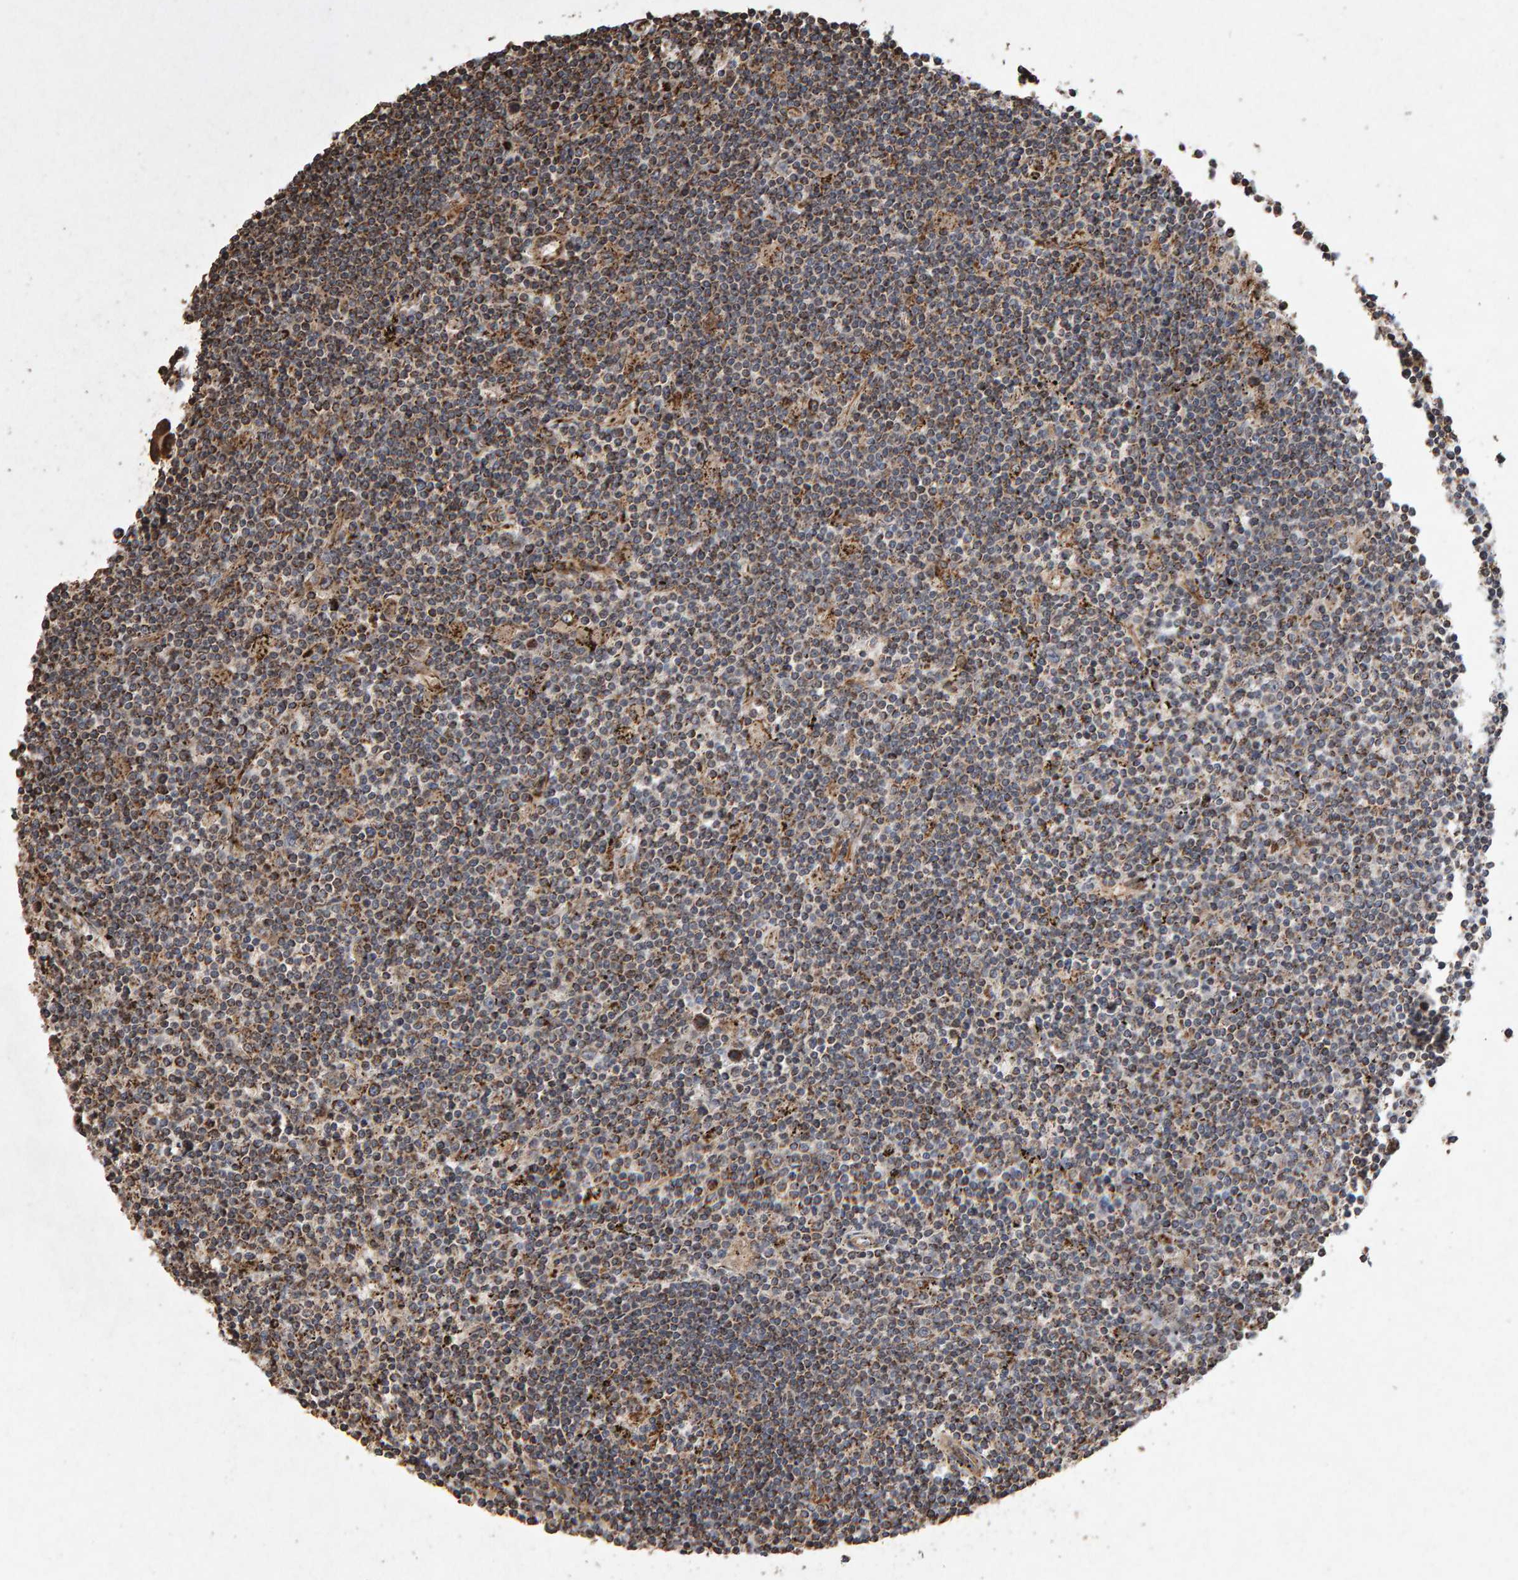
{"staining": {"intensity": "moderate", "quantity": "25%-75%", "location": "cytoplasmic/membranous"}, "tissue": "lymphoma", "cell_type": "Tumor cells", "image_type": "cancer", "snomed": [{"axis": "morphology", "description": "Malignant lymphoma, non-Hodgkin's type, Low grade"}, {"axis": "topography", "description": "Spleen"}], "caption": "IHC photomicrograph of neoplastic tissue: lymphoma stained using IHC demonstrates medium levels of moderate protein expression localized specifically in the cytoplasmic/membranous of tumor cells, appearing as a cytoplasmic/membranous brown color.", "gene": "OSBP2", "patient": {"sex": "male", "age": 76}}